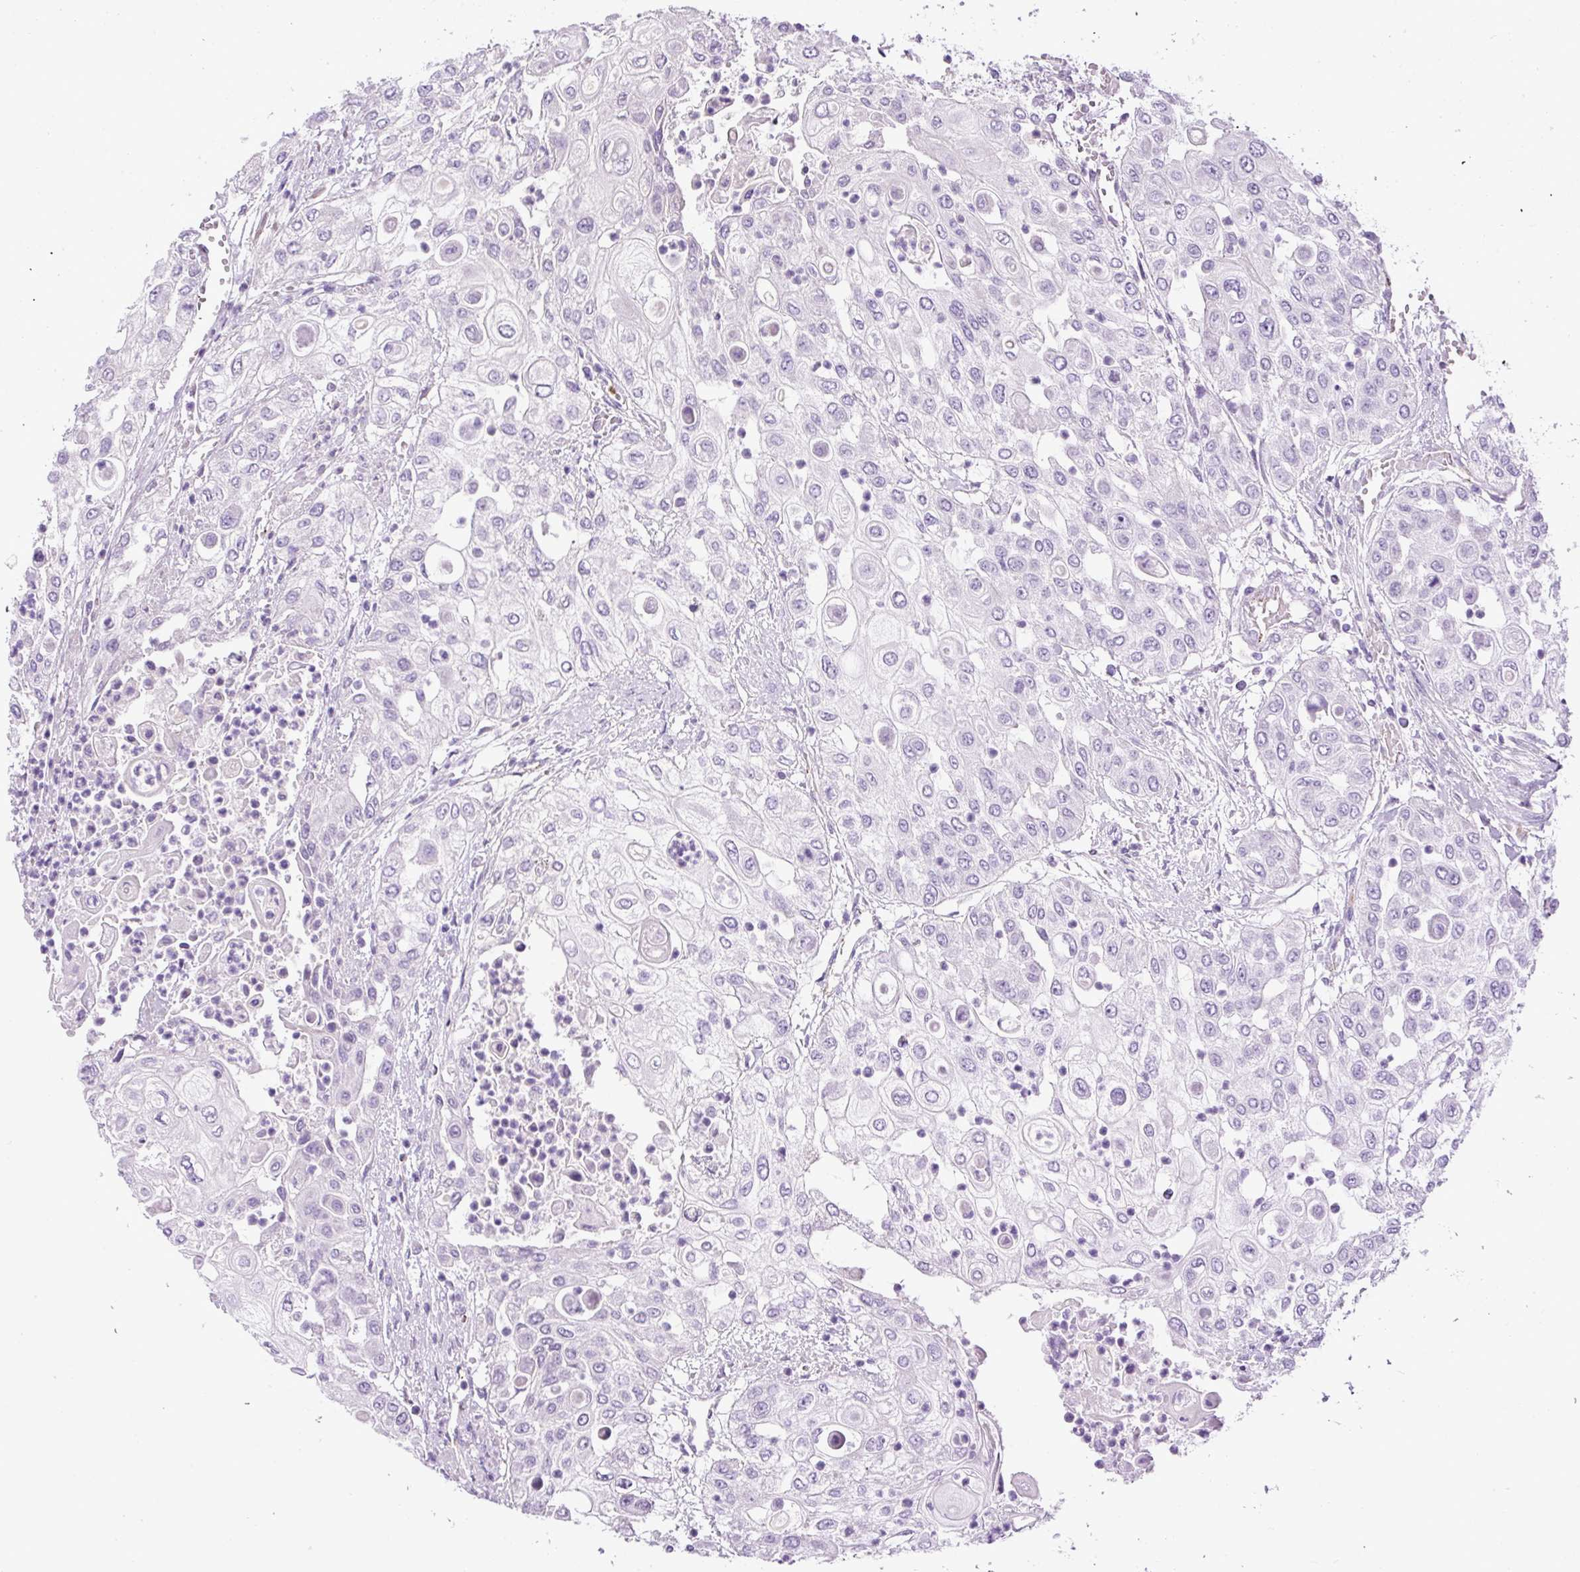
{"staining": {"intensity": "negative", "quantity": "none", "location": "none"}, "tissue": "urothelial cancer", "cell_type": "Tumor cells", "image_type": "cancer", "snomed": [{"axis": "morphology", "description": "Urothelial carcinoma, High grade"}, {"axis": "topography", "description": "Urinary bladder"}], "caption": "Tumor cells show no significant positivity in urothelial cancer. (DAB (3,3'-diaminobenzidine) IHC, high magnification).", "gene": "LEFTY2", "patient": {"sex": "female", "age": 79}}